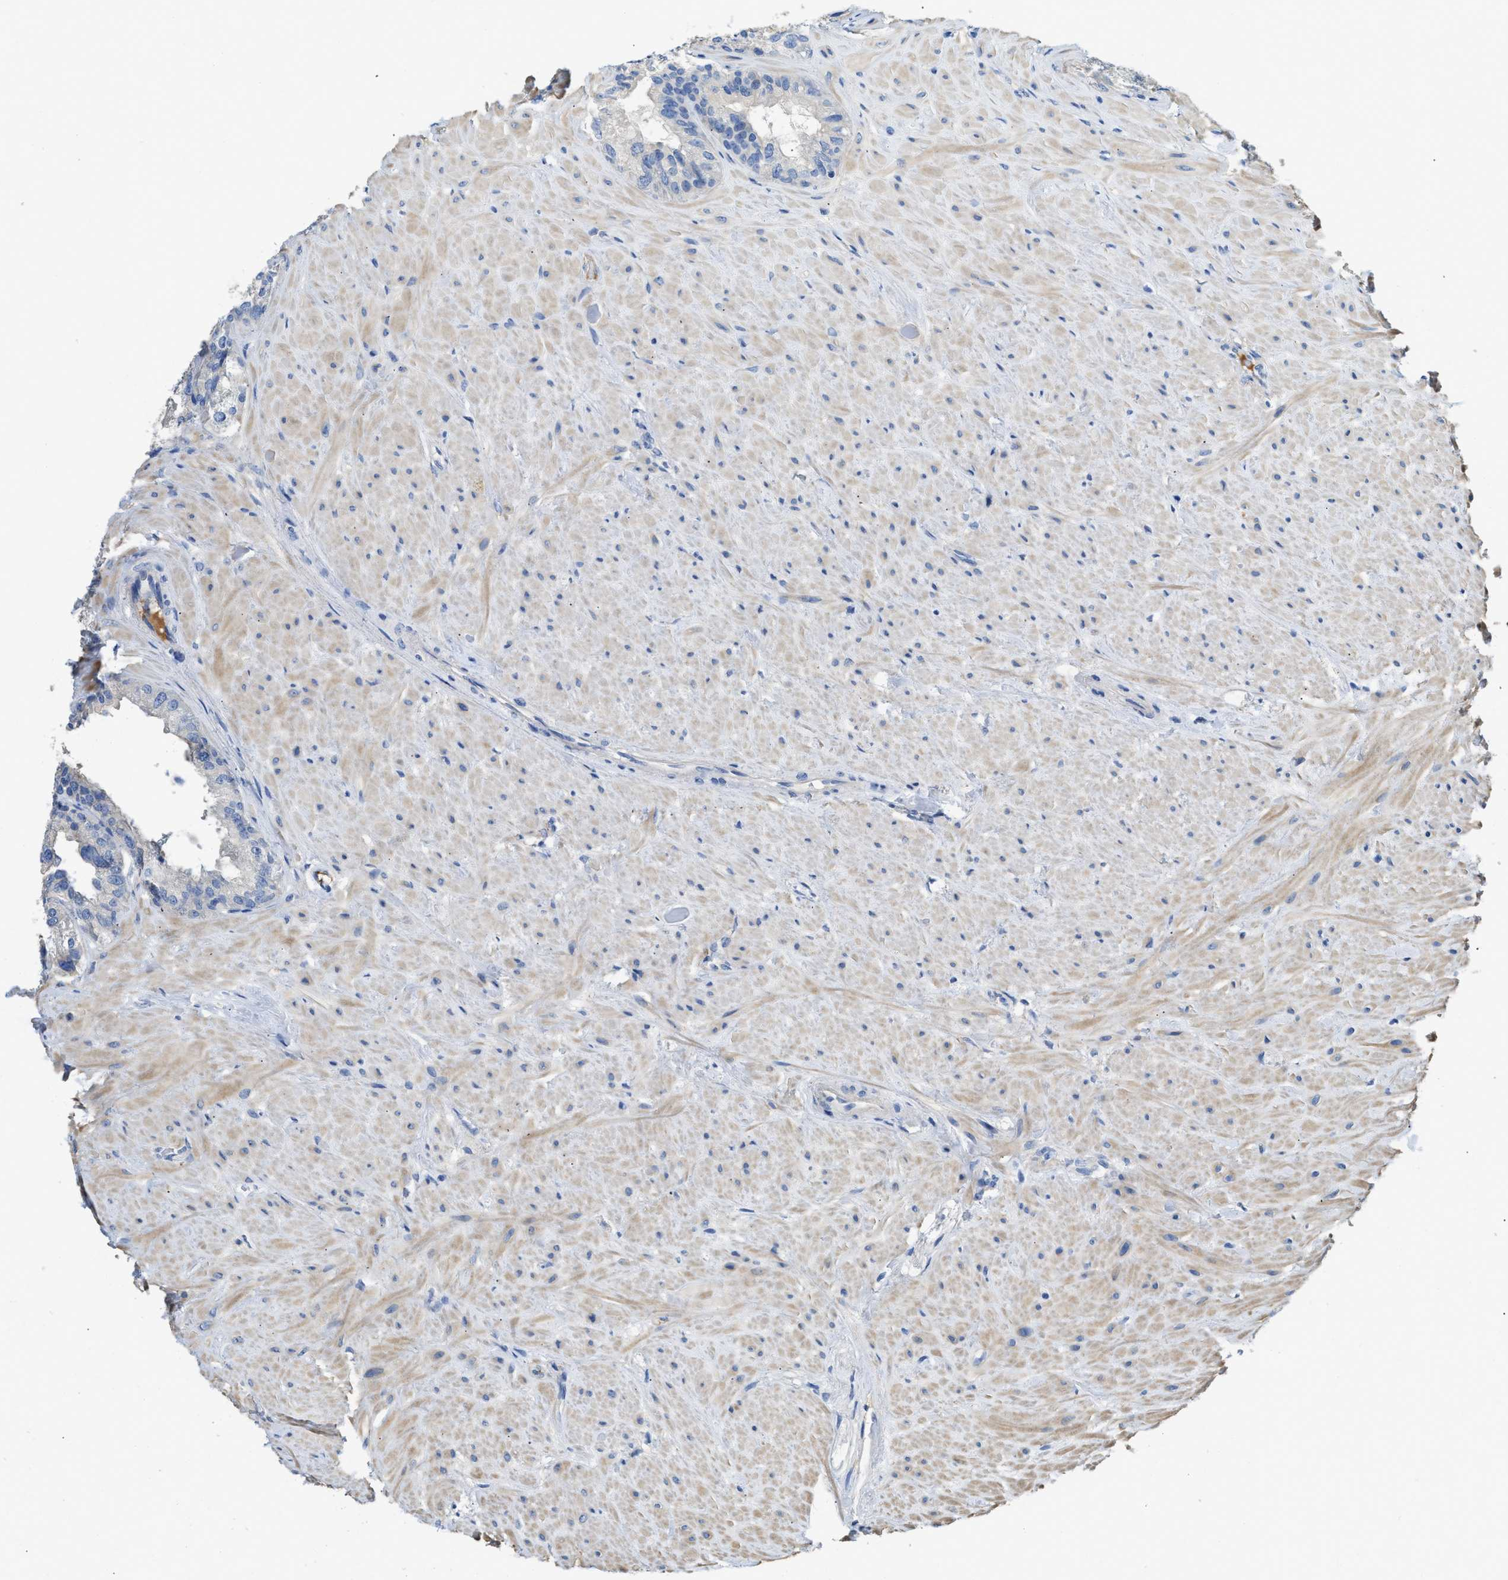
{"staining": {"intensity": "weak", "quantity": "<25%", "location": "cytoplasmic/membranous"}, "tissue": "seminal vesicle", "cell_type": "Glandular cells", "image_type": "normal", "snomed": [{"axis": "morphology", "description": "Normal tissue, NOS"}, {"axis": "topography", "description": "Seminal veicle"}], "caption": "Unremarkable seminal vesicle was stained to show a protein in brown. There is no significant expression in glandular cells. (DAB (3,3'-diaminobenzidine) IHC, high magnification).", "gene": "C1S", "patient": {"sex": "male", "age": 68}}